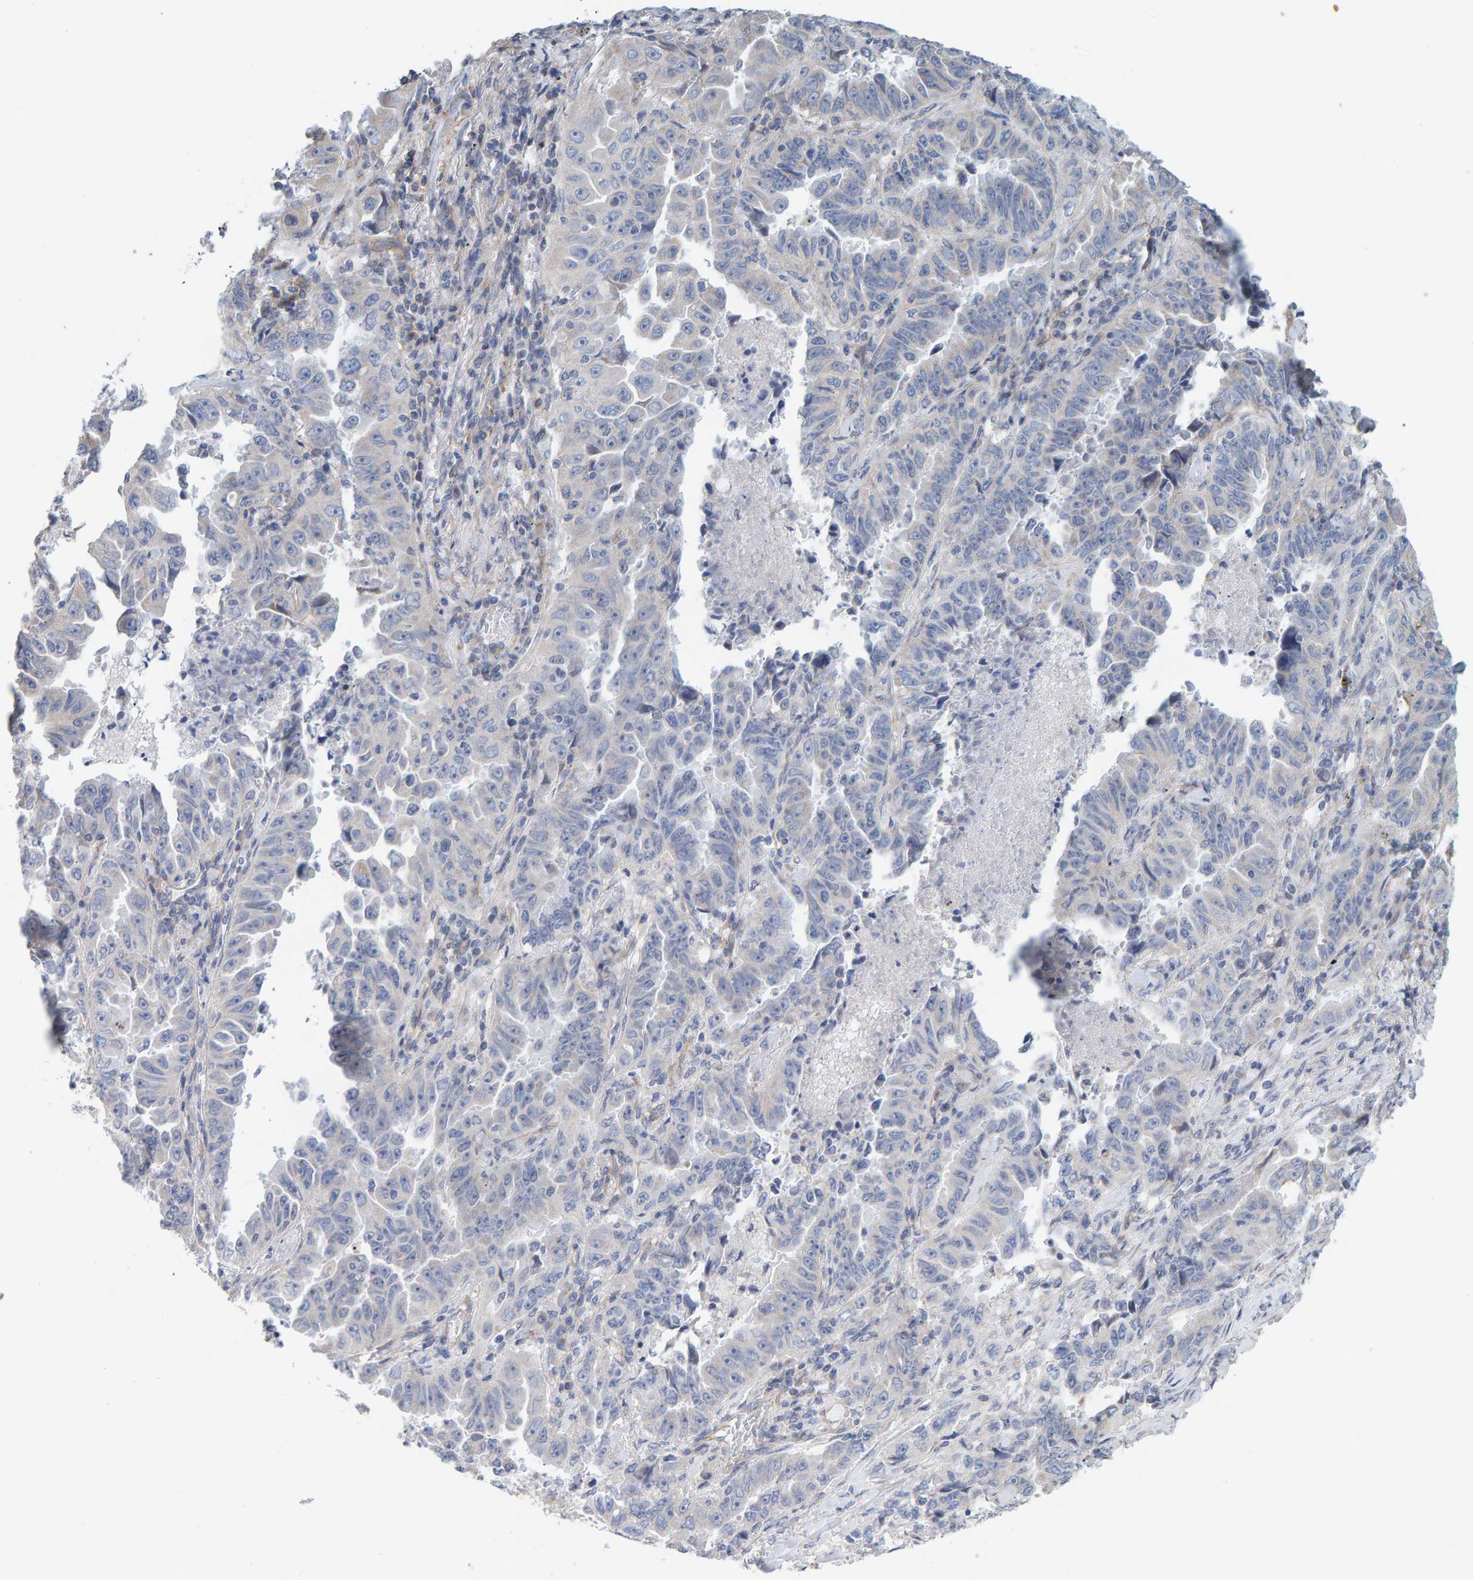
{"staining": {"intensity": "negative", "quantity": "none", "location": "none"}, "tissue": "lung cancer", "cell_type": "Tumor cells", "image_type": "cancer", "snomed": [{"axis": "morphology", "description": "Adenocarcinoma, NOS"}, {"axis": "topography", "description": "Lung"}], "caption": "IHC image of lung adenocarcinoma stained for a protein (brown), which displays no staining in tumor cells.", "gene": "RGP1", "patient": {"sex": "female", "age": 51}}